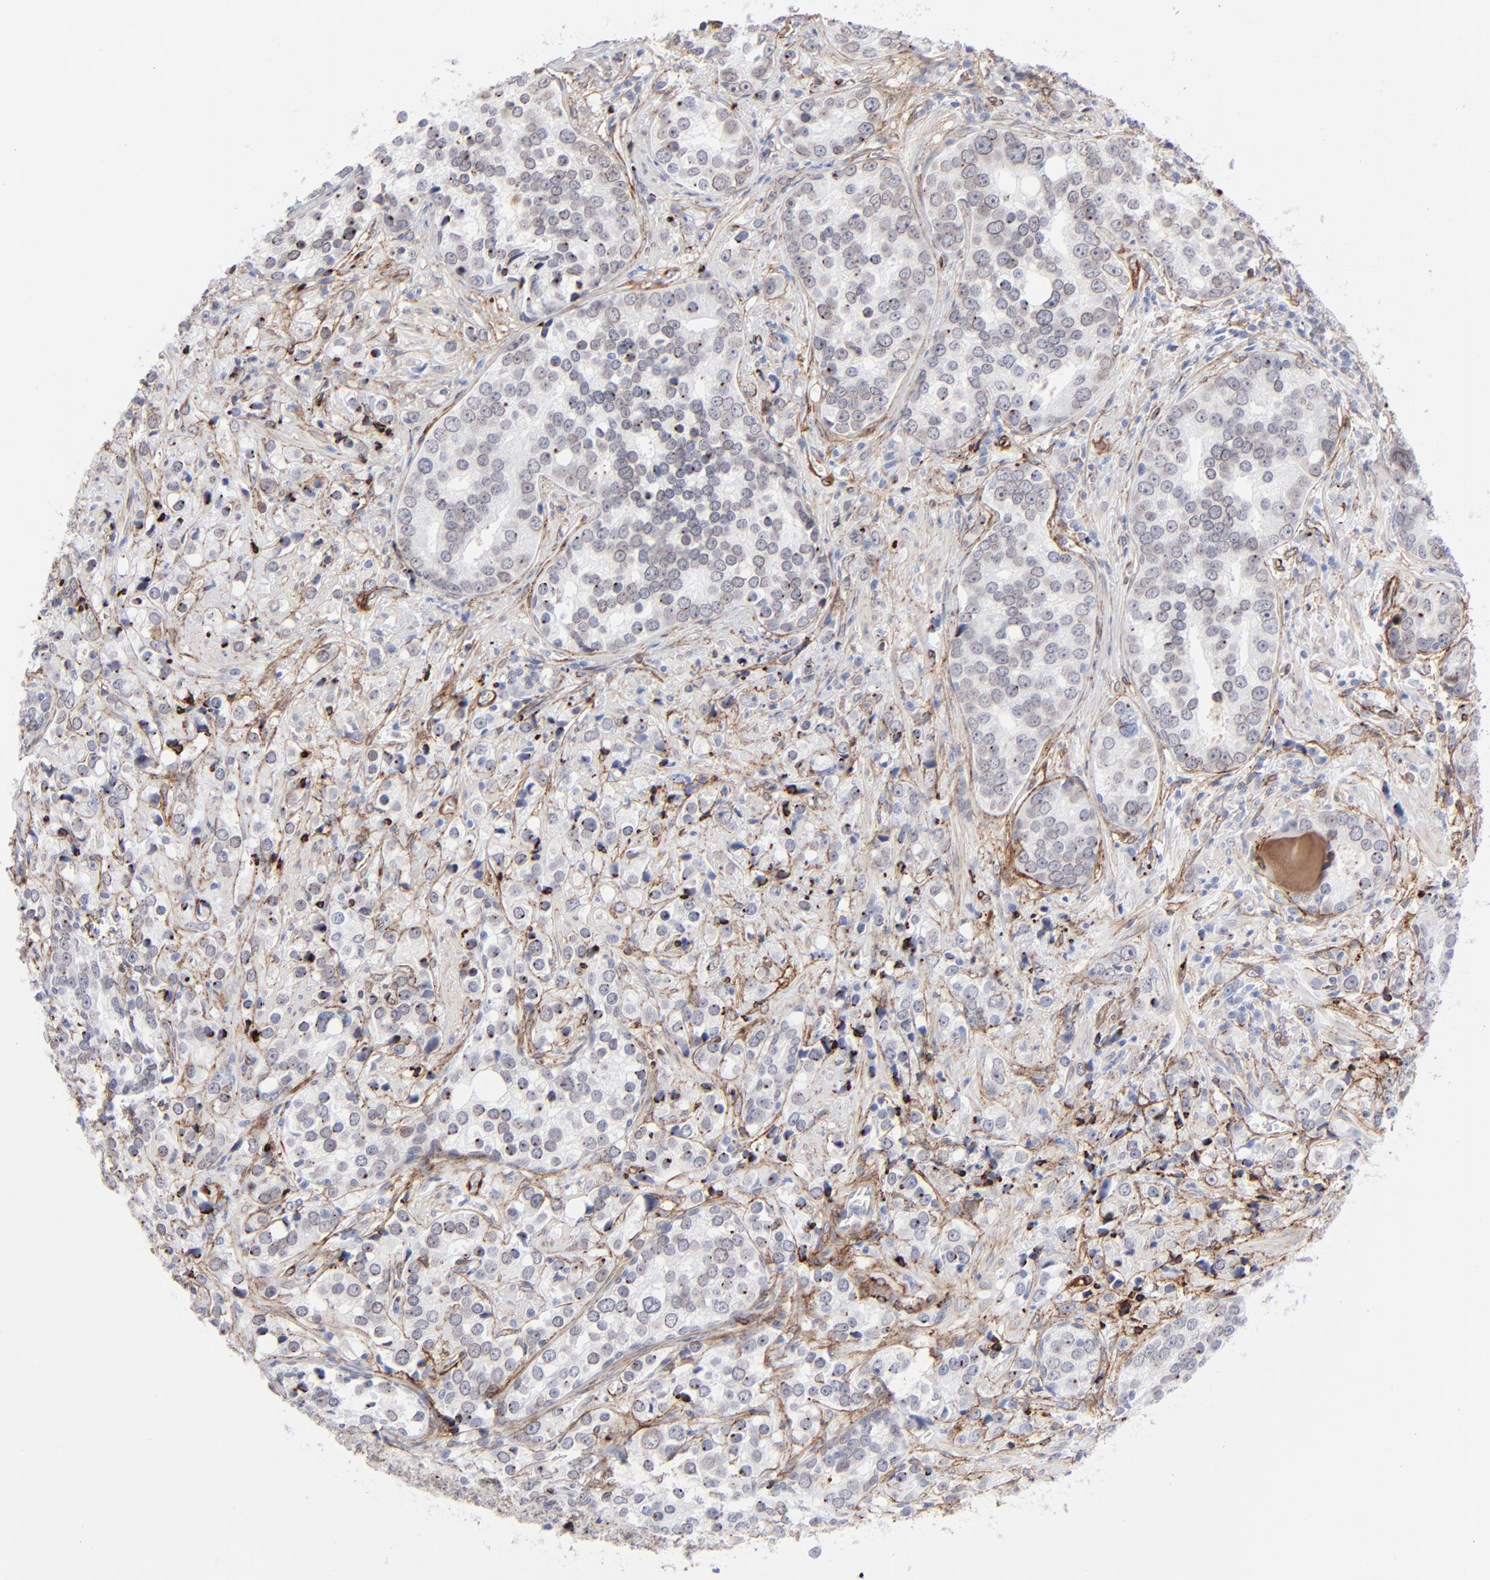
{"staining": {"intensity": "negative", "quantity": "none", "location": "none"}, "tissue": "prostate cancer", "cell_type": "Tumor cells", "image_type": "cancer", "snomed": [{"axis": "morphology", "description": "Adenocarcinoma, High grade"}, {"axis": "topography", "description": "Prostate"}], "caption": "The photomicrograph reveals no staining of tumor cells in prostate high-grade adenocarcinoma.", "gene": "PDGFRB", "patient": {"sex": "male", "age": 71}}